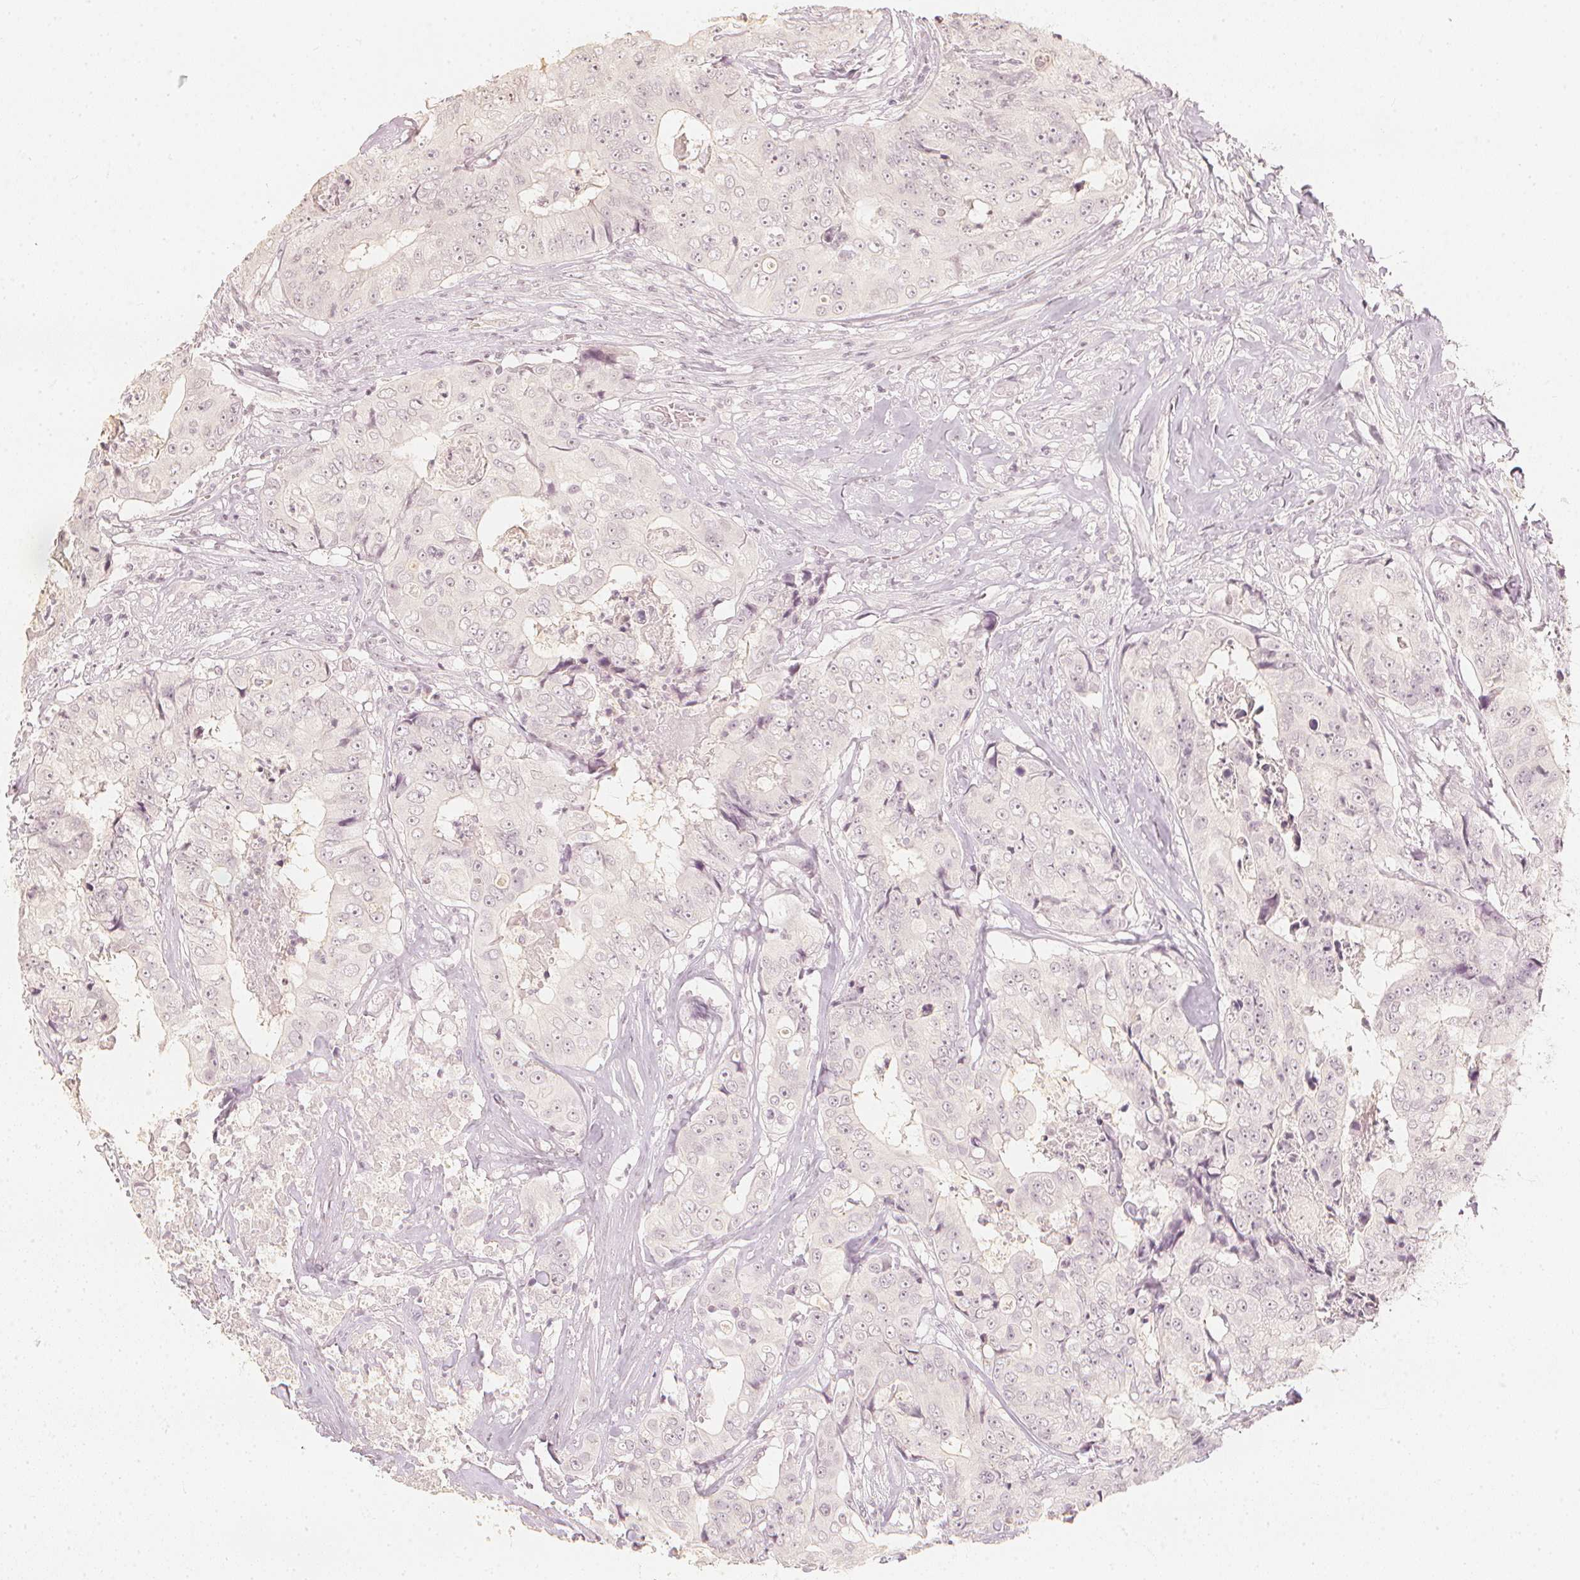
{"staining": {"intensity": "negative", "quantity": "none", "location": "none"}, "tissue": "colorectal cancer", "cell_type": "Tumor cells", "image_type": "cancer", "snomed": [{"axis": "morphology", "description": "Adenocarcinoma, NOS"}, {"axis": "topography", "description": "Rectum"}], "caption": "High power microscopy photomicrograph of an immunohistochemistry (IHC) histopathology image of colorectal adenocarcinoma, revealing no significant expression in tumor cells.", "gene": "CALB1", "patient": {"sex": "female", "age": 62}}